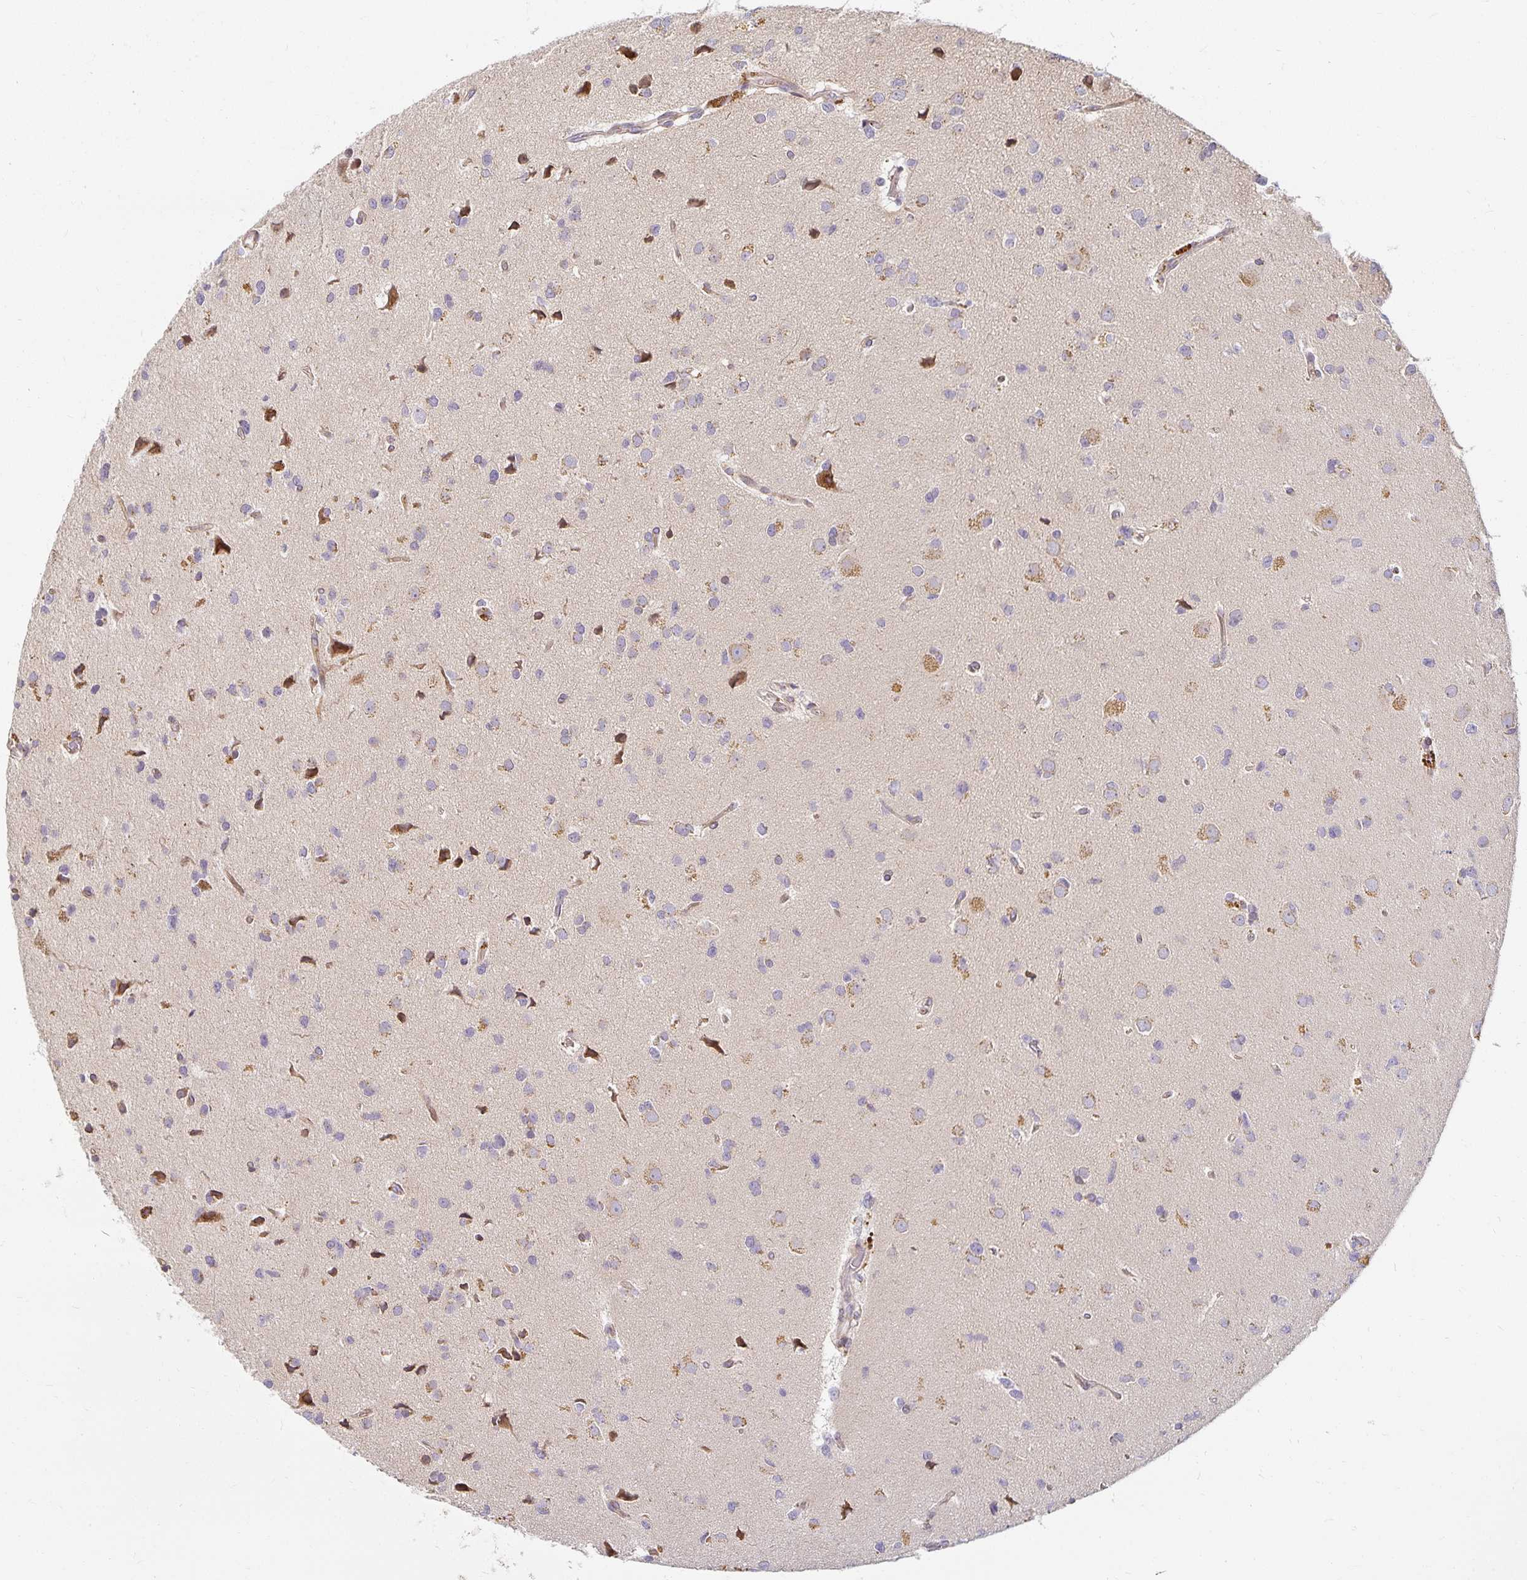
{"staining": {"intensity": "negative", "quantity": "none", "location": "none"}, "tissue": "glioma", "cell_type": "Tumor cells", "image_type": "cancer", "snomed": [{"axis": "morphology", "description": "Glioma, malignant, Low grade"}, {"axis": "topography", "description": "Brain"}], "caption": "DAB immunohistochemical staining of glioma reveals no significant staining in tumor cells.", "gene": "EHF", "patient": {"sex": "female", "age": 55}}